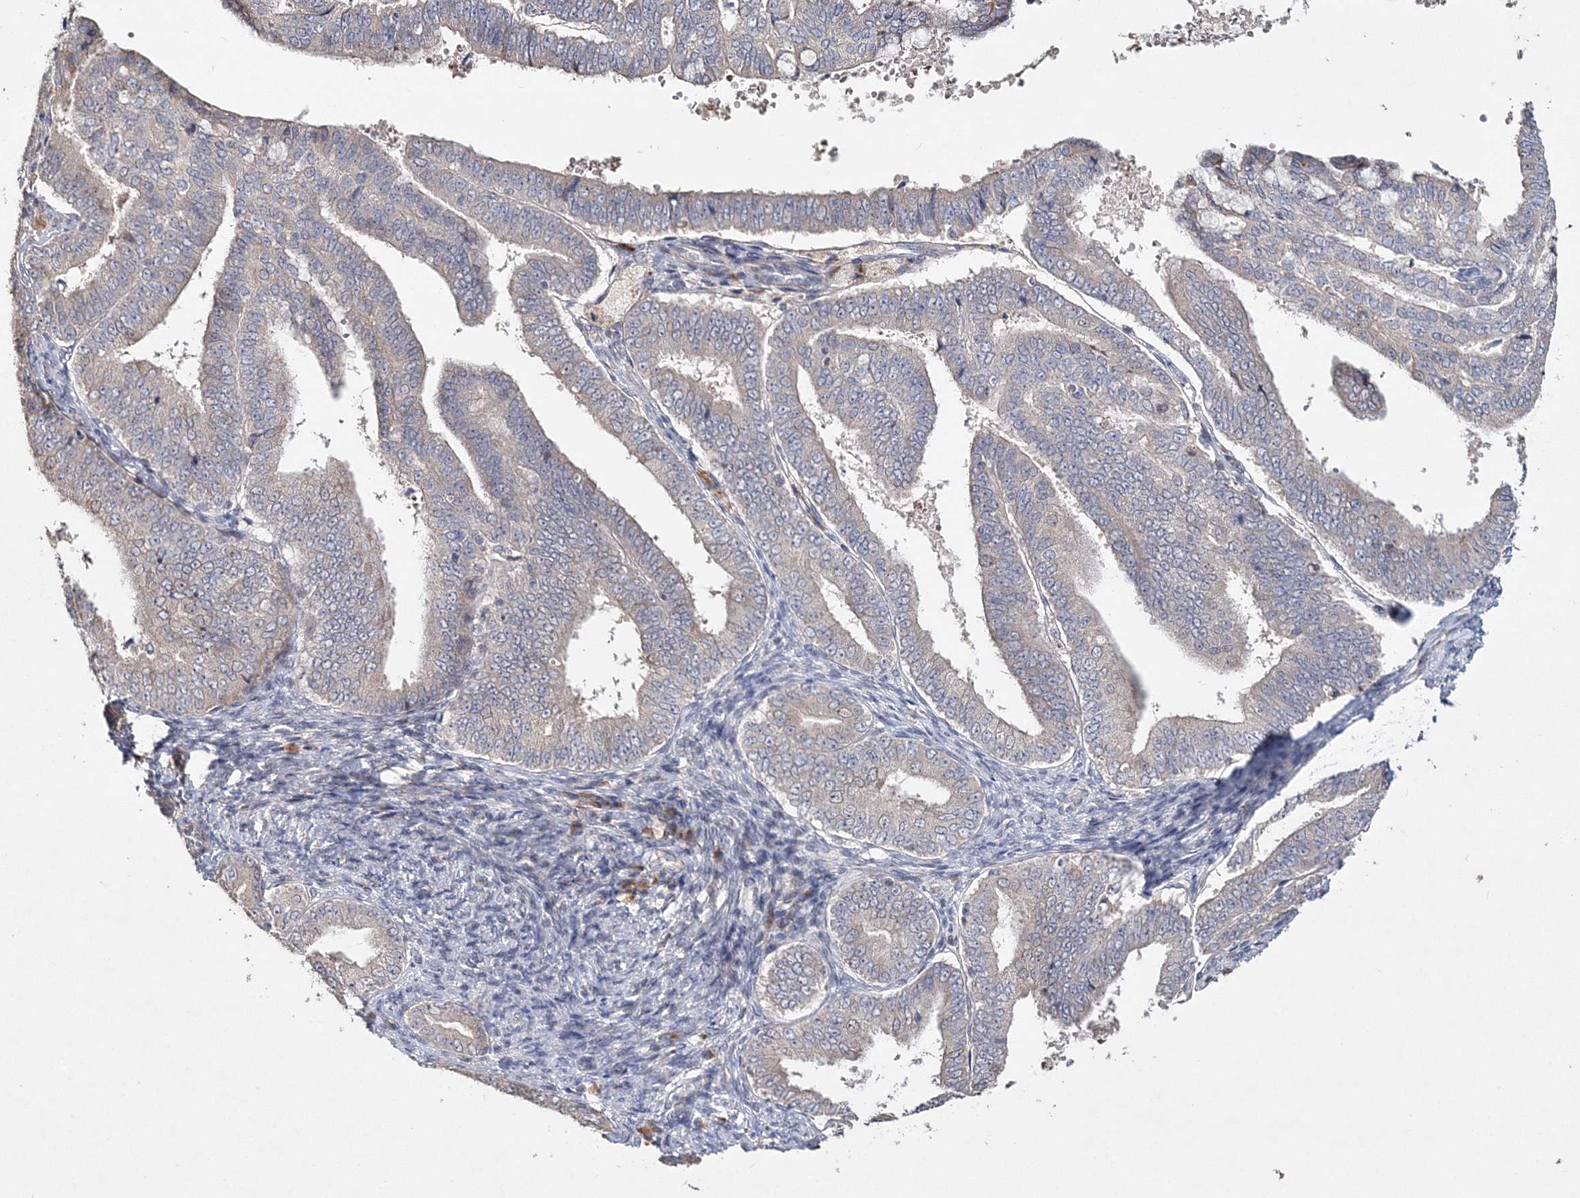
{"staining": {"intensity": "negative", "quantity": "none", "location": "none"}, "tissue": "endometrial cancer", "cell_type": "Tumor cells", "image_type": "cancer", "snomed": [{"axis": "morphology", "description": "Adenocarcinoma, NOS"}, {"axis": "topography", "description": "Endometrium"}], "caption": "This is an IHC photomicrograph of adenocarcinoma (endometrial). There is no positivity in tumor cells.", "gene": "GJB5", "patient": {"sex": "female", "age": 63}}